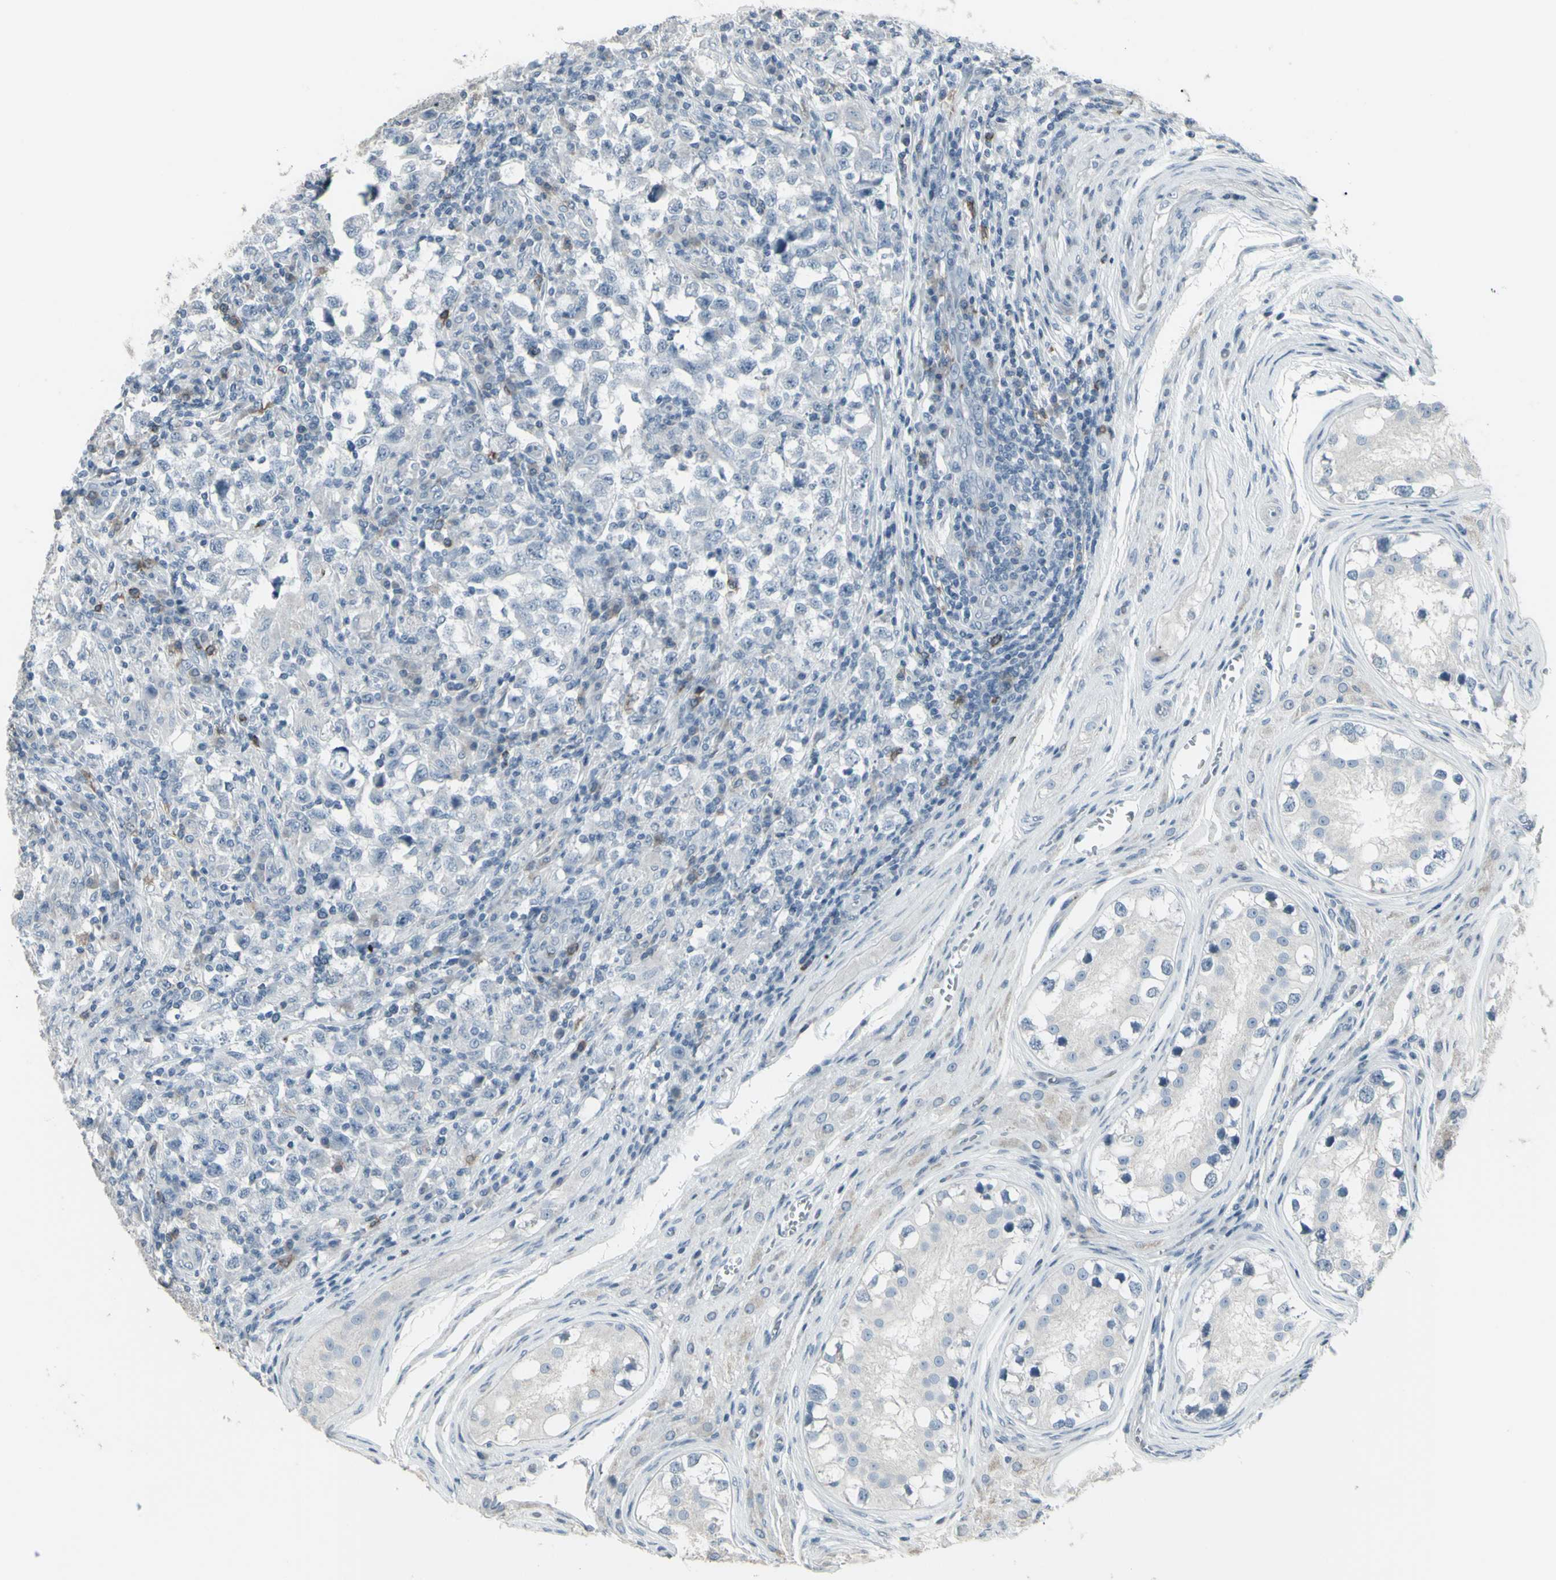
{"staining": {"intensity": "negative", "quantity": "none", "location": "none"}, "tissue": "testis cancer", "cell_type": "Tumor cells", "image_type": "cancer", "snomed": [{"axis": "morphology", "description": "Carcinoma, Embryonal, NOS"}, {"axis": "topography", "description": "Testis"}], "caption": "Image shows no protein staining in tumor cells of testis embryonal carcinoma tissue. (Stains: DAB IHC with hematoxylin counter stain, Microscopy: brightfield microscopy at high magnification).", "gene": "CD79B", "patient": {"sex": "male", "age": 21}}